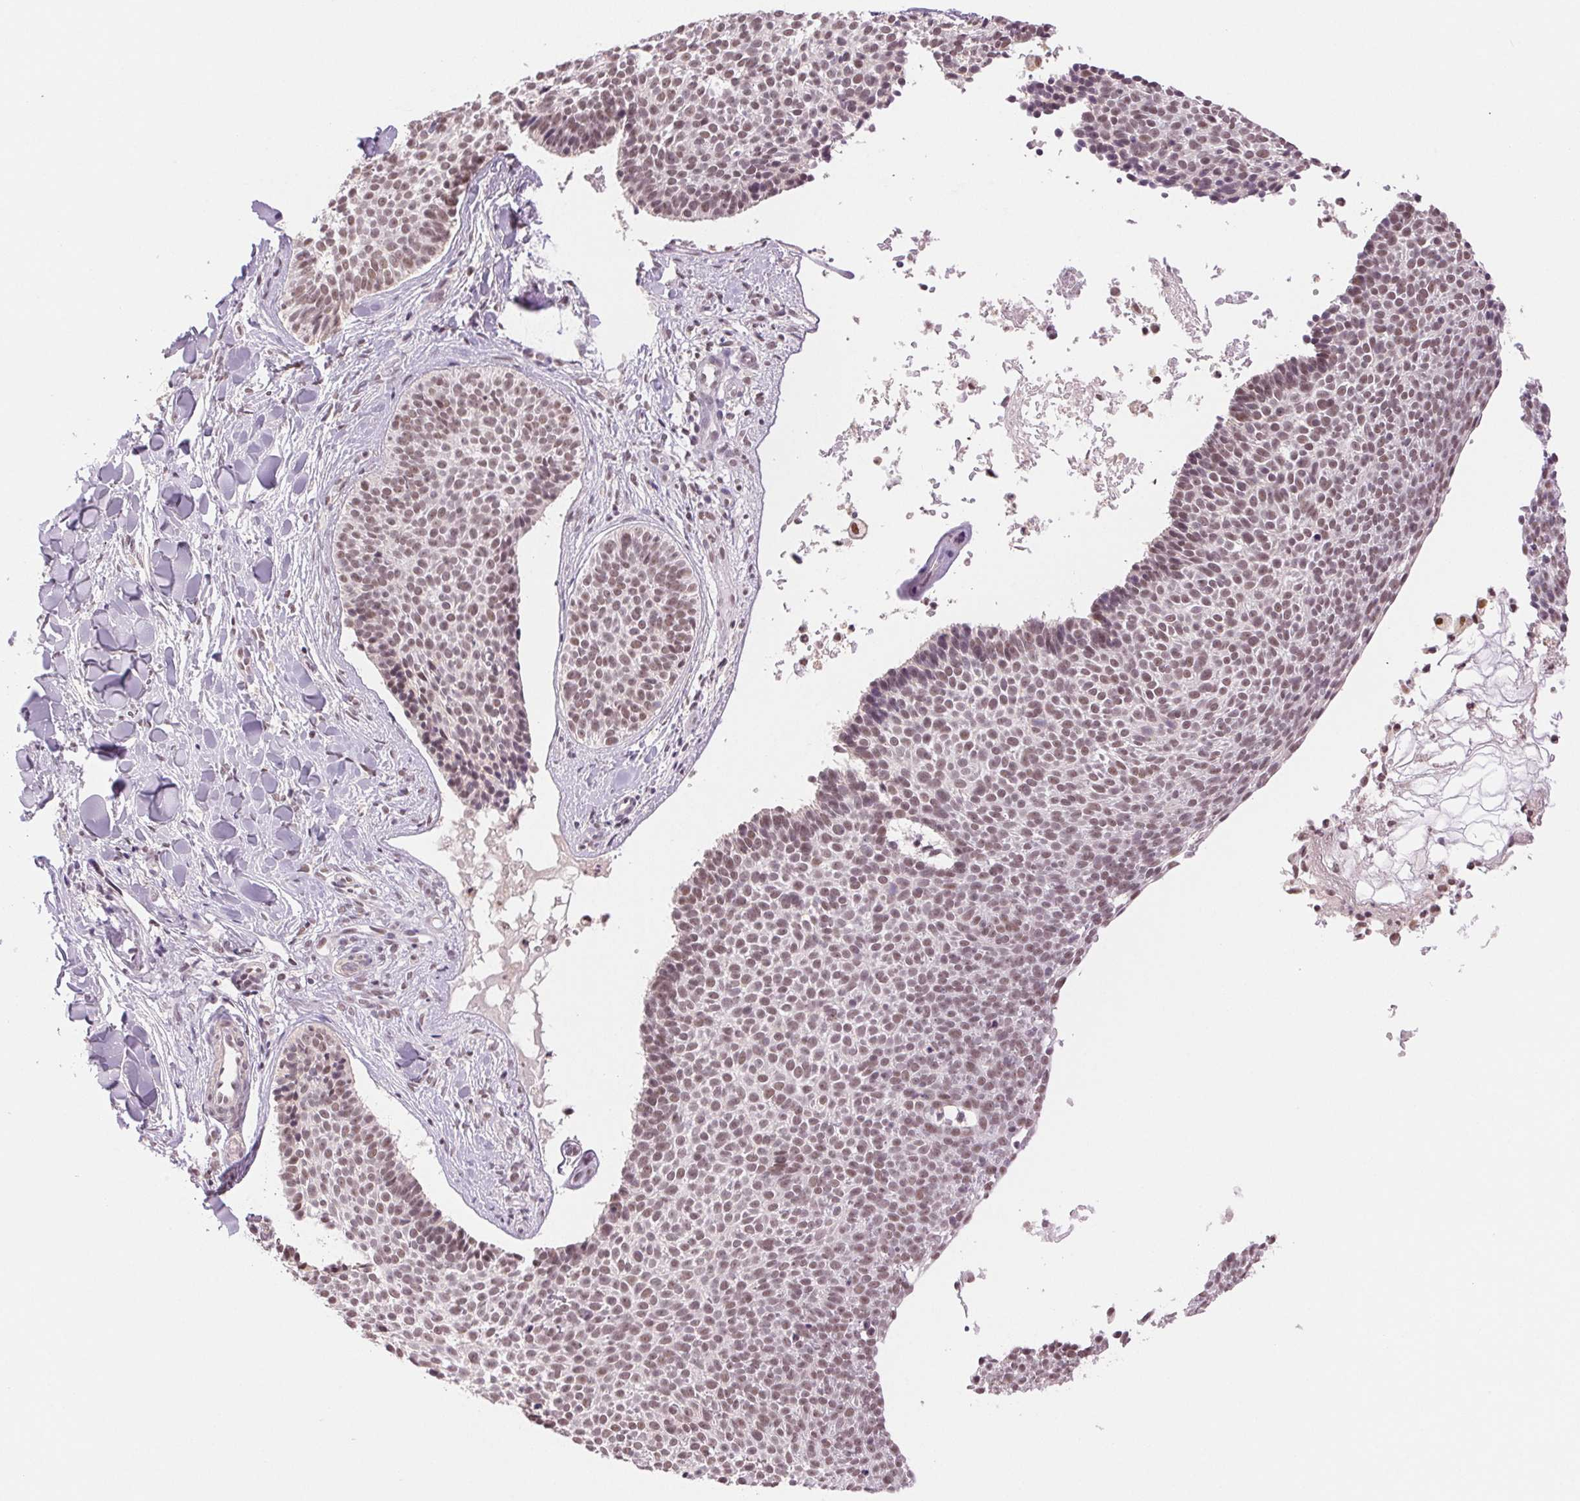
{"staining": {"intensity": "moderate", "quantity": ">75%", "location": "nuclear"}, "tissue": "skin cancer", "cell_type": "Tumor cells", "image_type": "cancer", "snomed": [{"axis": "morphology", "description": "Basal cell carcinoma"}, {"axis": "topography", "description": "Skin"}], "caption": "High-magnification brightfield microscopy of skin cancer stained with DAB (3,3'-diaminobenzidine) (brown) and counterstained with hematoxylin (blue). tumor cells exhibit moderate nuclear positivity is appreciated in about>75% of cells. (DAB = brown stain, brightfield microscopy at high magnification).", "gene": "RPRD1B", "patient": {"sex": "male", "age": 82}}